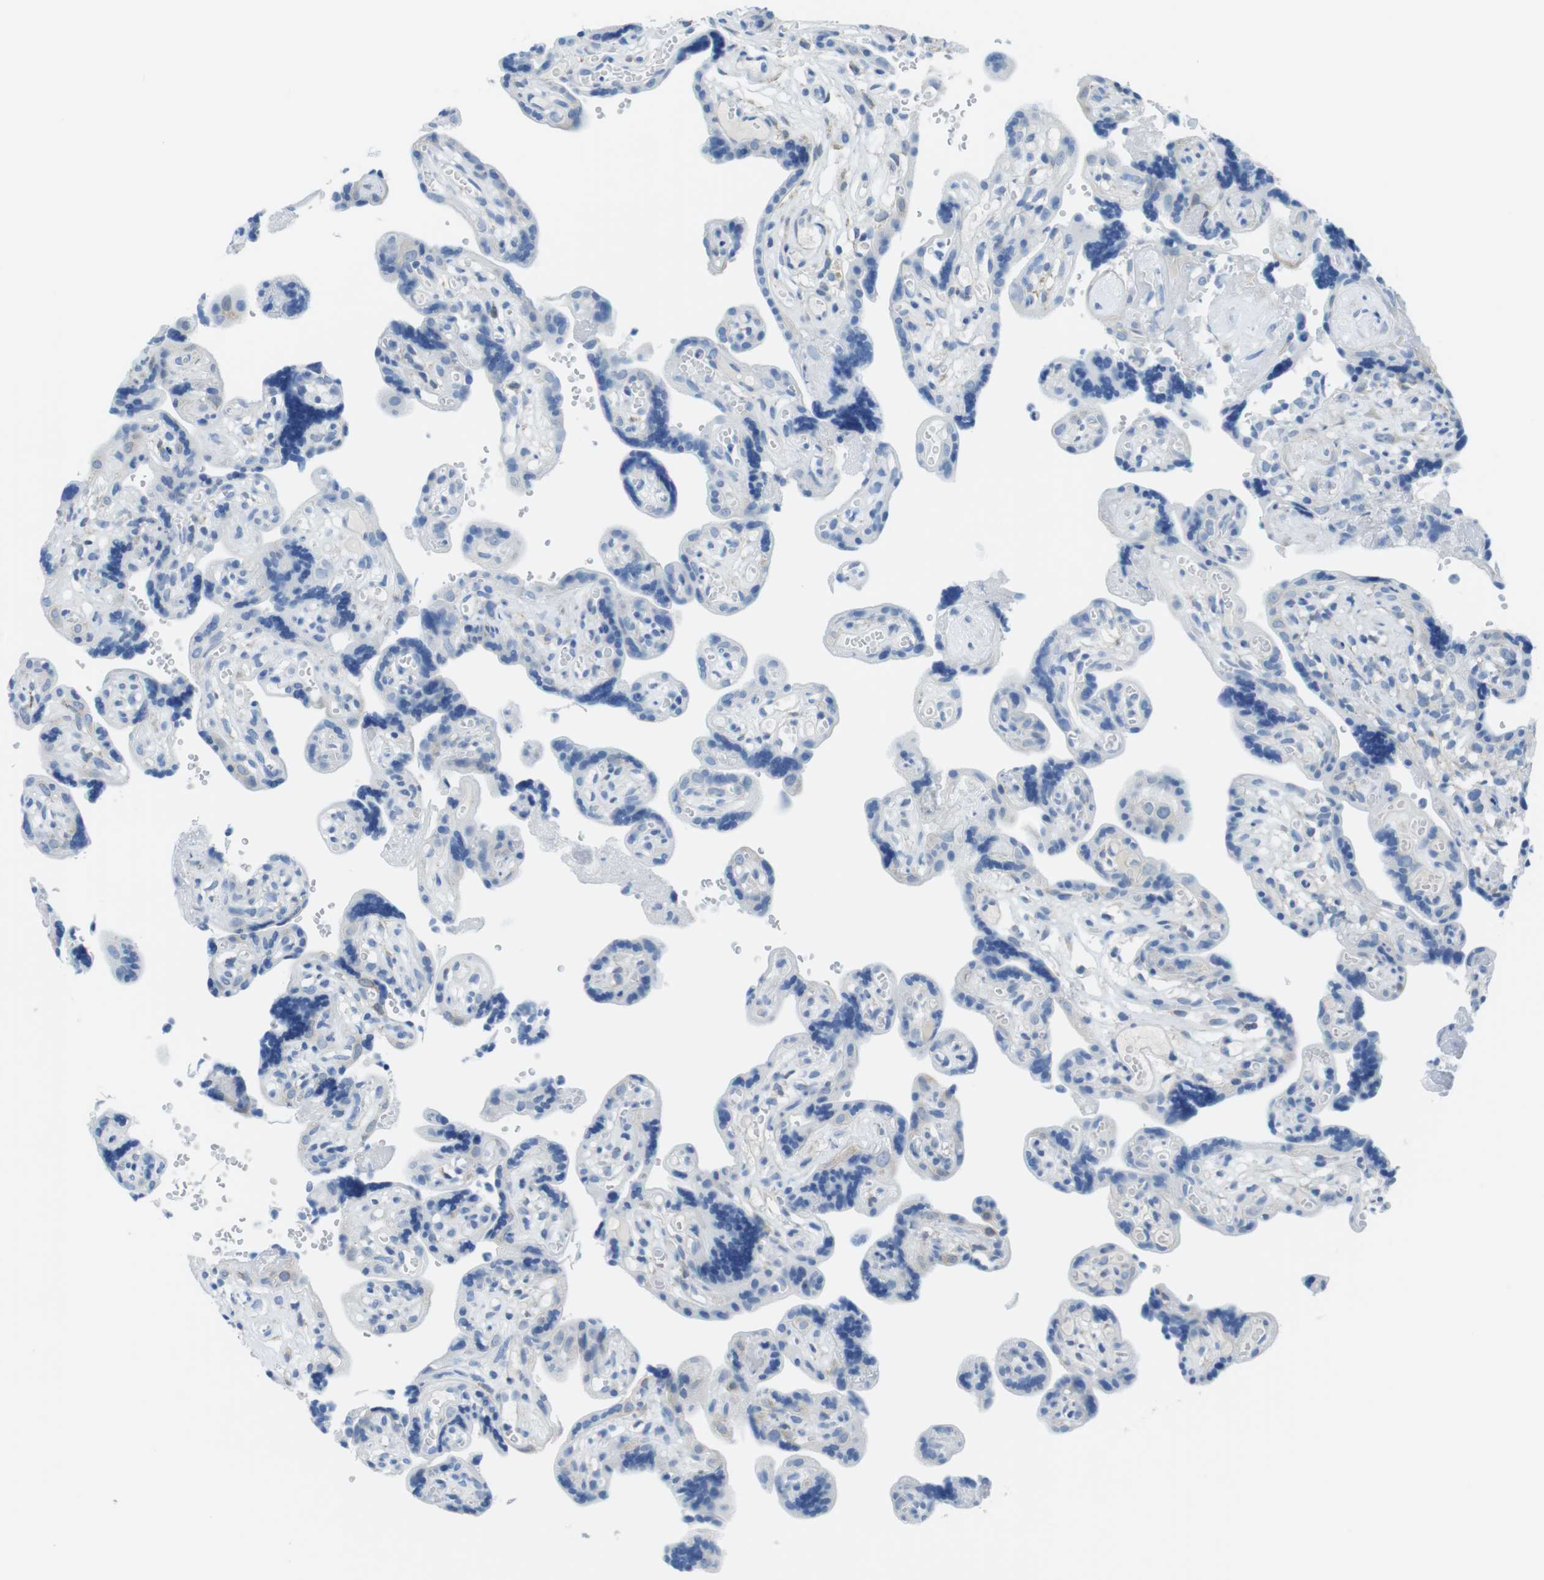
{"staining": {"intensity": "negative", "quantity": "none", "location": "none"}, "tissue": "placenta", "cell_type": "Trophoblastic cells", "image_type": "normal", "snomed": [{"axis": "morphology", "description": "Normal tissue, NOS"}, {"axis": "topography", "description": "Placenta"}], "caption": "This micrograph is of normal placenta stained with immunohistochemistry to label a protein in brown with the nuclei are counter-stained blue. There is no positivity in trophoblastic cells.", "gene": "CDH8", "patient": {"sex": "female", "age": 30}}